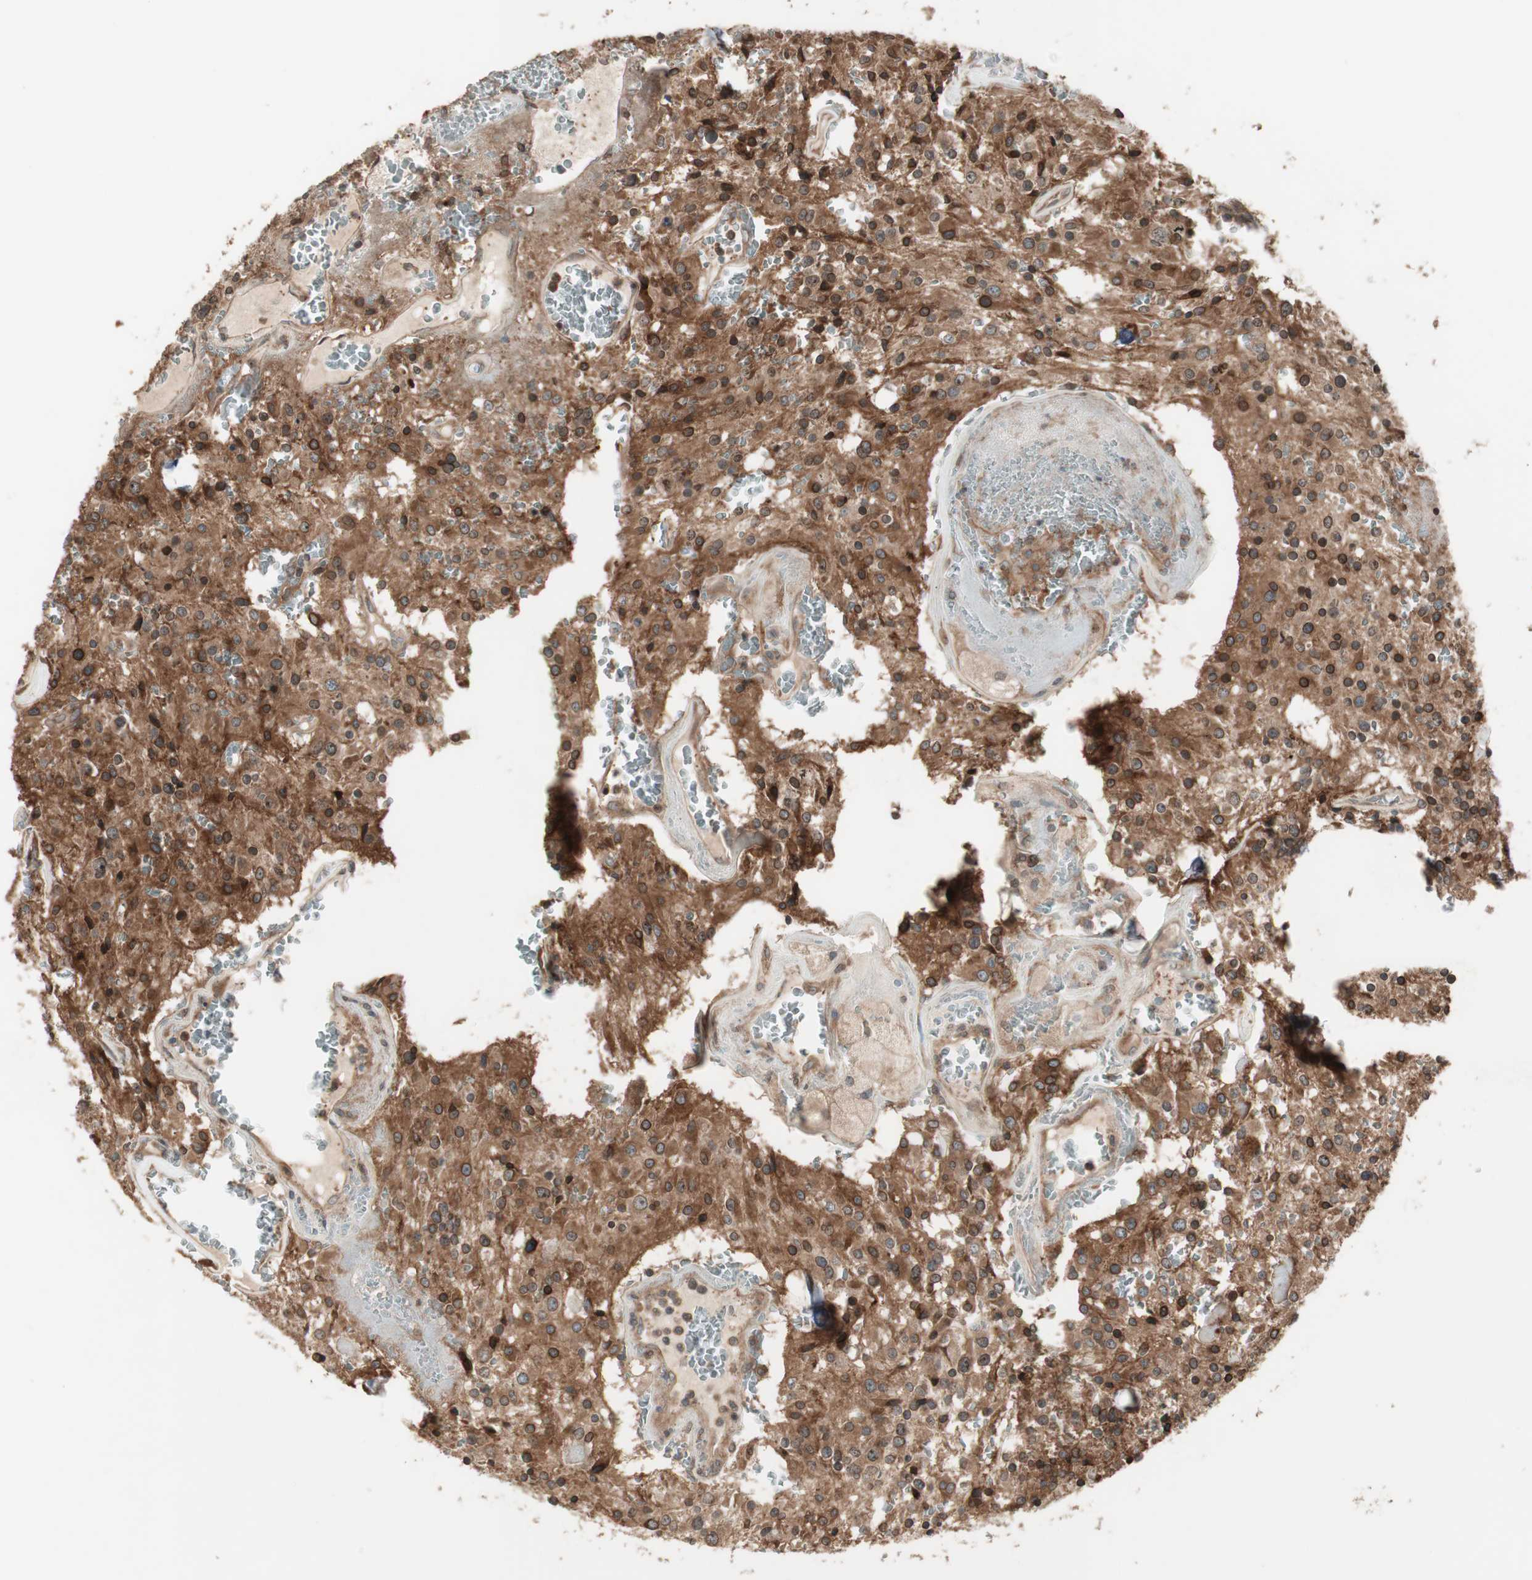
{"staining": {"intensity": "strong", "quantity": ">75%", "location": "cytoplasmic/membranous"}, "tissue": "glioma", "cell_type": "Tumor cells", "image_type": "cancer", "snomed": [{"axis": "morphology", "description": "Glioma, malignant, Low grade"}, {"axis": "topography", "description": "Brain"}], "caption": "Glioma was stained to show a protein in brown. There is high levels of strong cytoplasmic/membranous positivity in about >75% of tumor cells.", "gene": "ATP6AP2", "patient": {"sex": "male", "age": 58}}